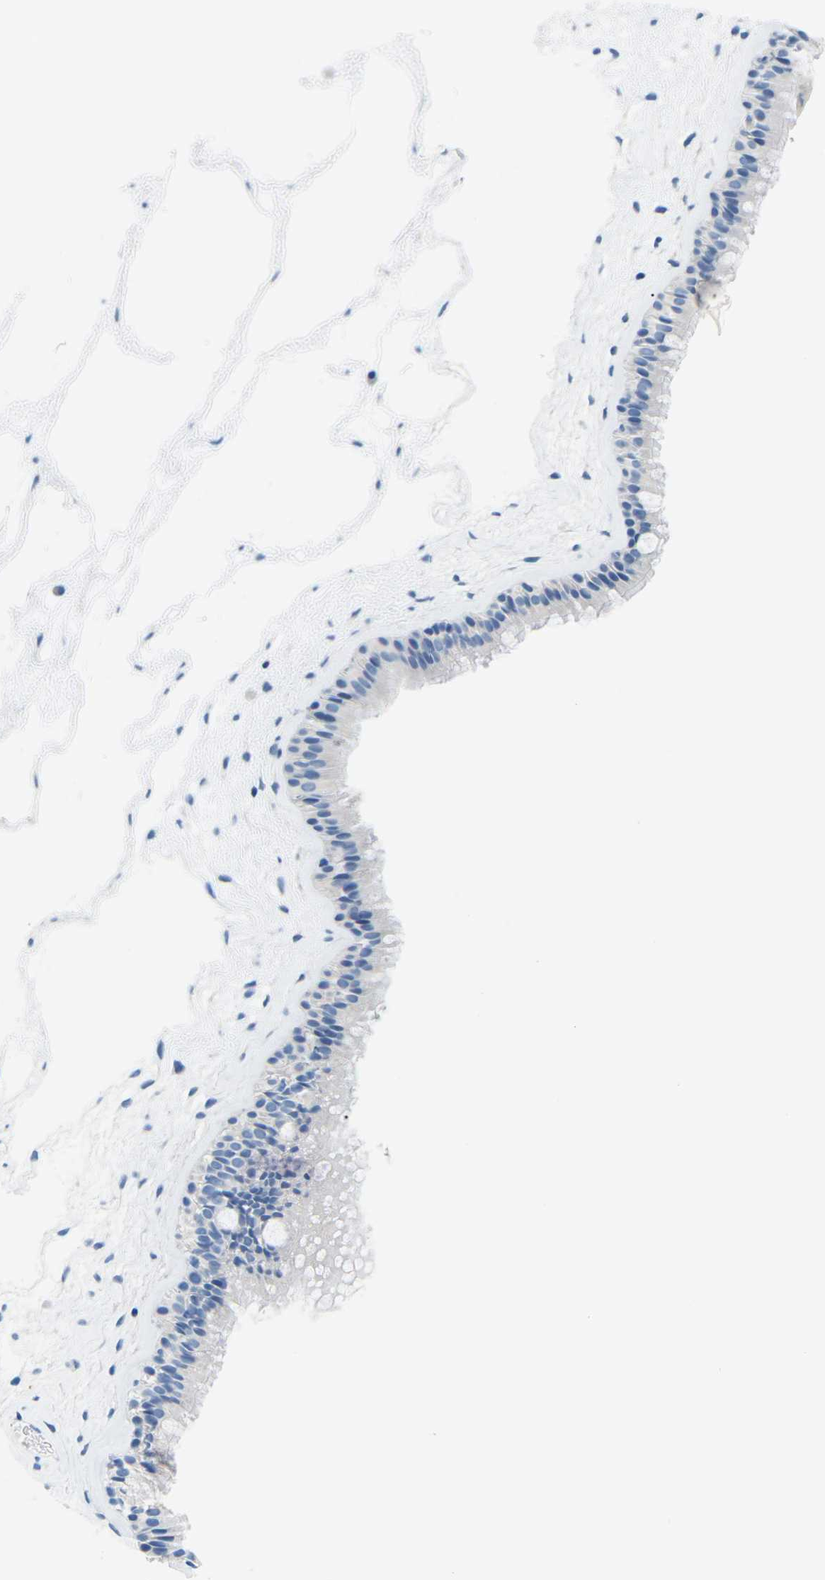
{"staining": {"intensity": "negative", "quantity": "none", "location": "none"}, "tissue": "nasopharynx", "cell_type": "Respiratory epithelial cells", "image_type": "normal", "snomed": [{"axis": "morphology", "description": "Normal tissue, NOS"}, {"axis": "morphology", "description": "Inflammation, NOS"}, {"axis": "topography", "description": "Nasopharynx"}], "caption": "Immunohistochemical staining of unremarkable nasopharynx demonstrates no significant staining in respiratory epithelial cells.", "gene": "SLC12A1", "patient": {"sex": "male", "age": 48}}